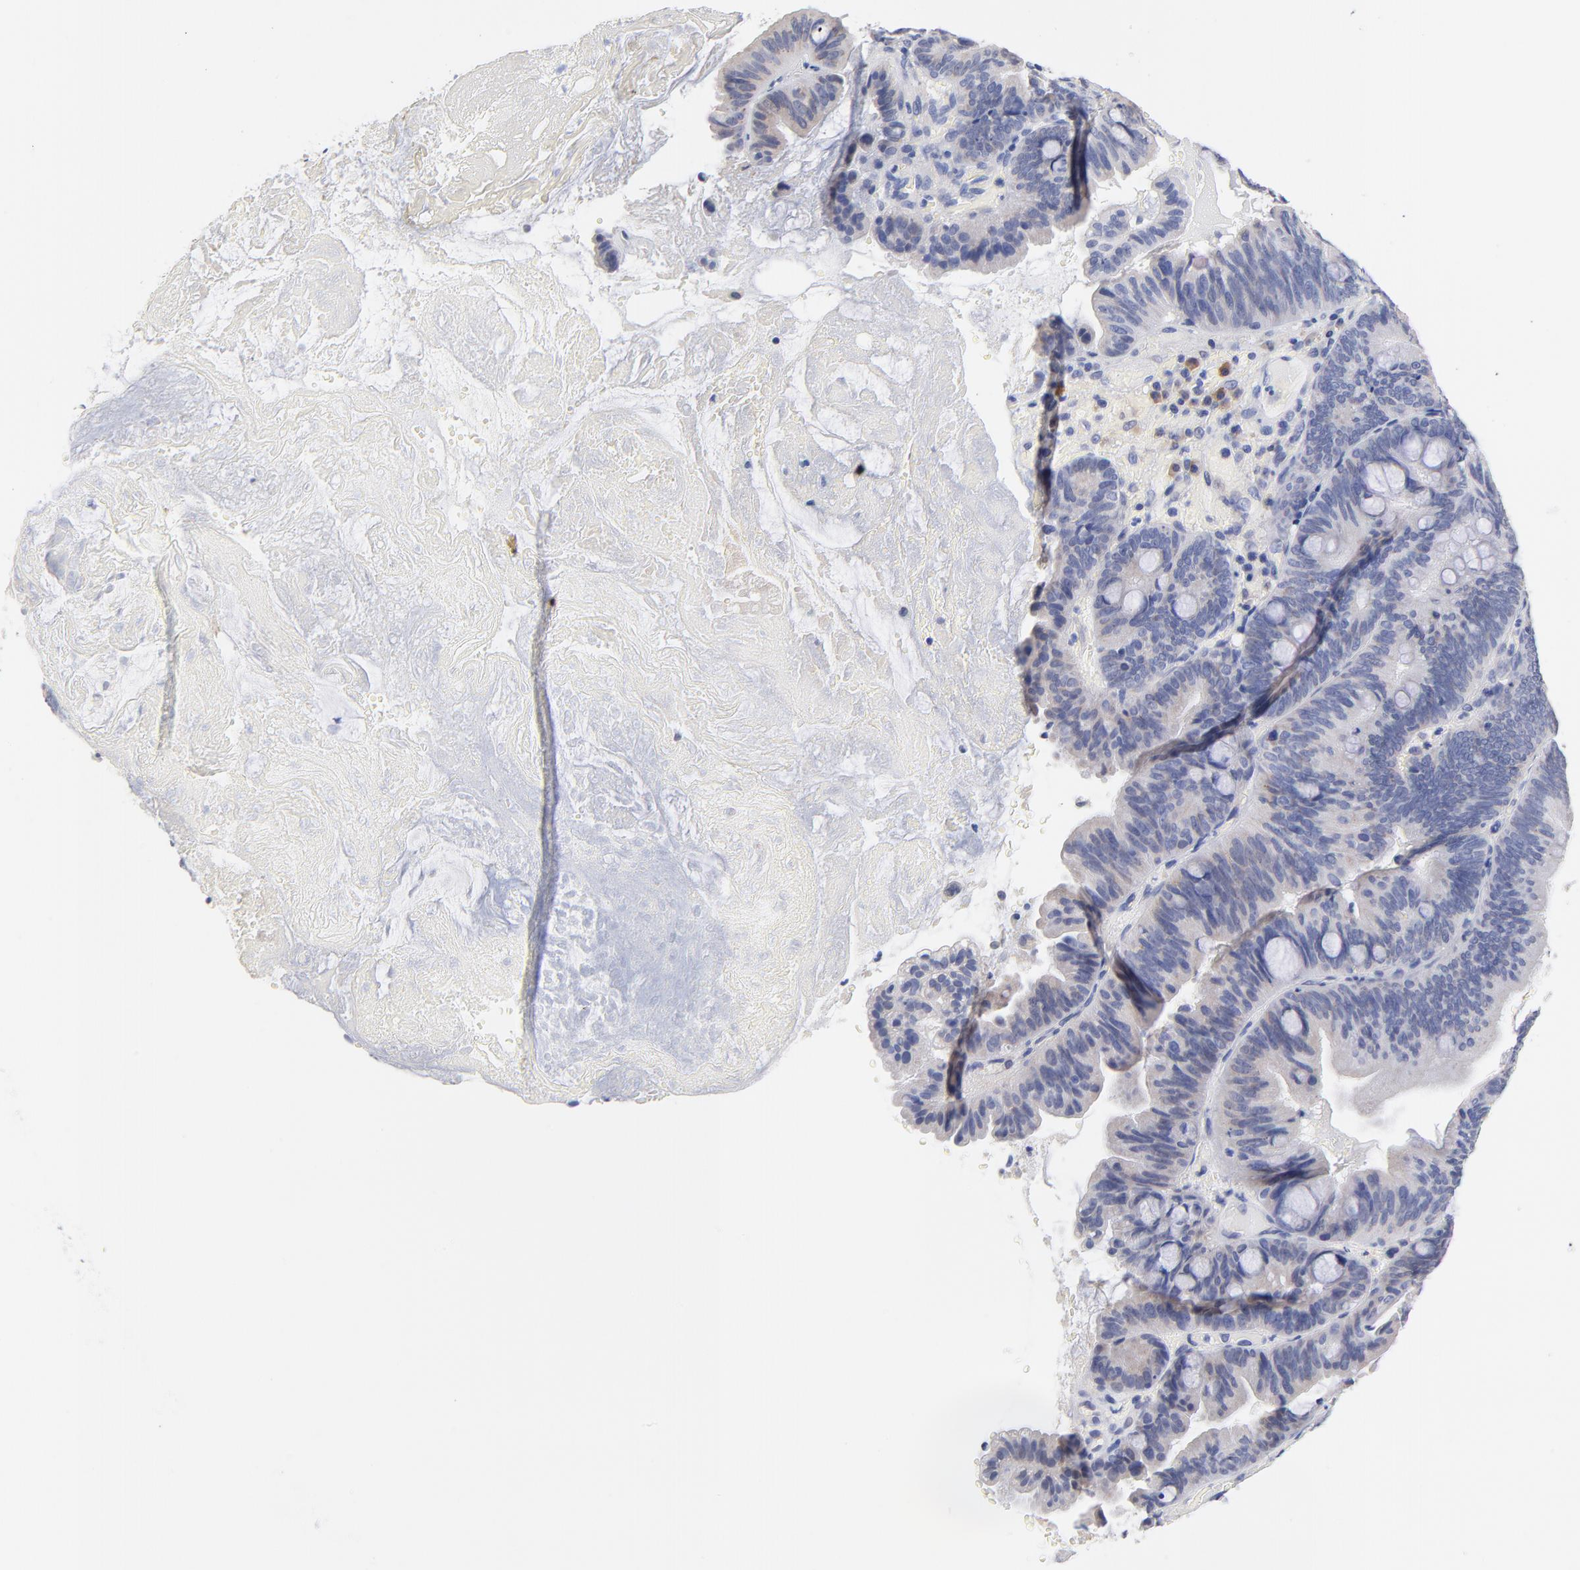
{"staining": {"intensity": "weak", "quantity": "<25%", "location": "cytoplasmic/membranous"}, "tissue": "pancreatic cancer", "cell_type": "Tumor cells", "image_type": "cancer", "snomed": [{"axis": "morphology", "description": "Adenocarcinoma, NOS"}, {"axis": "topography", "description": "Pancreas"}], "caption": "Immunohistochemical staining of human adenocarcinoma (pancreatic) exhibits no significant positivity in tumor cells.", "gene": "TWNK", "patient": {"sex": "male", "age": 82}}